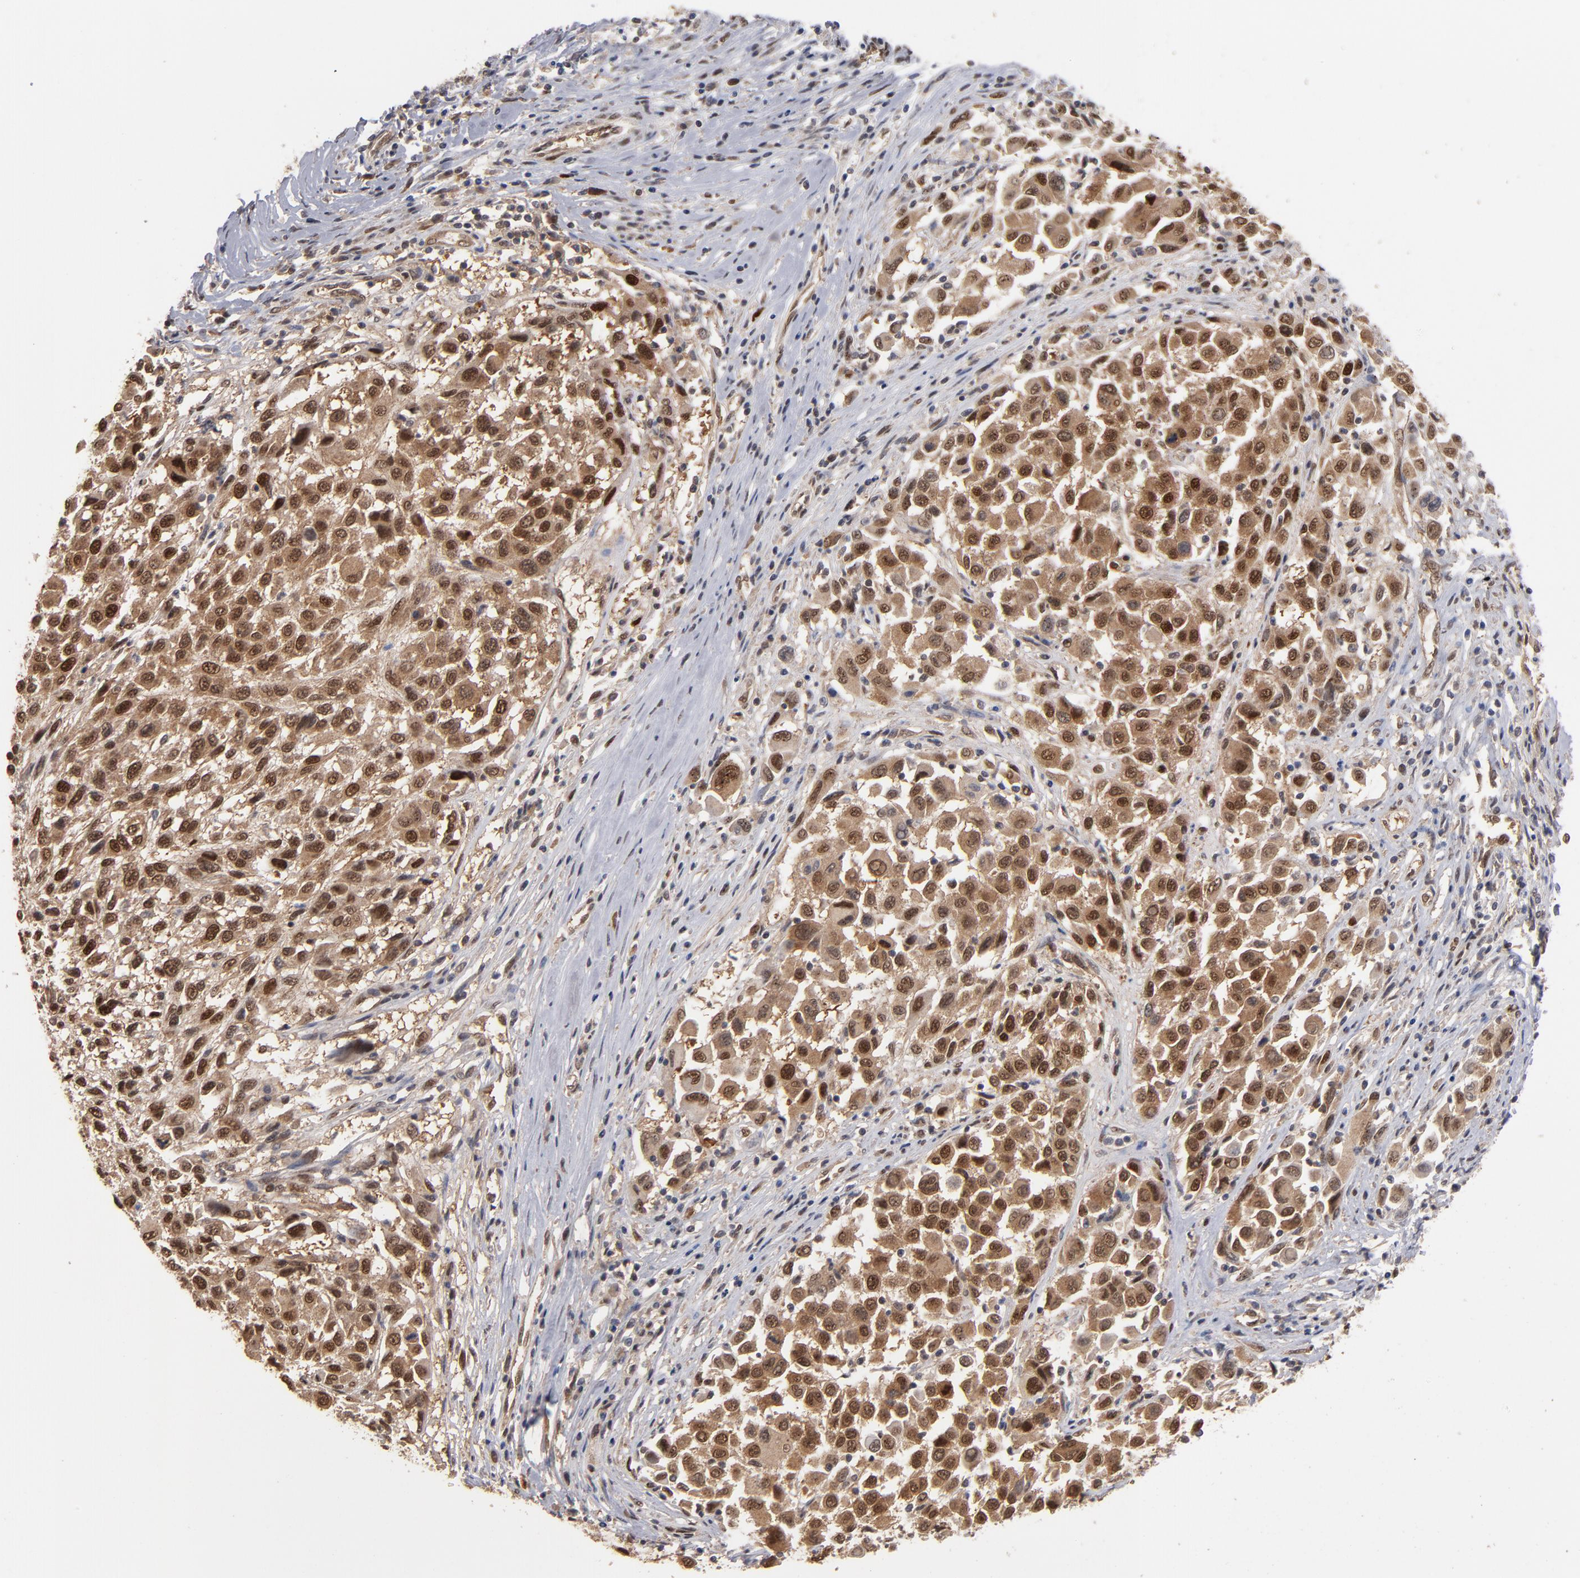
{"staining": {"intensity": "moderate", "quantity": ">75%", "location": "cytoplasmic/membranous,nuclear"}, "tissue": "melanoma", "cell_type": "Tumor cells", "image_type": "cancer", "snomed": [{"axis": "morphology", "description": "Malignant melanoma, Metastatic site"}, {"axis": "topography", "description": "Lymph node"}], "caption": "Protein staining displays moderate cytoplasmic/membranous and nuclear staining in about >75% of tumor cells in malignant melanoma (metastatic site).", "gene": "HUWE1", "patient": {"sex": "male", "age": 61}}